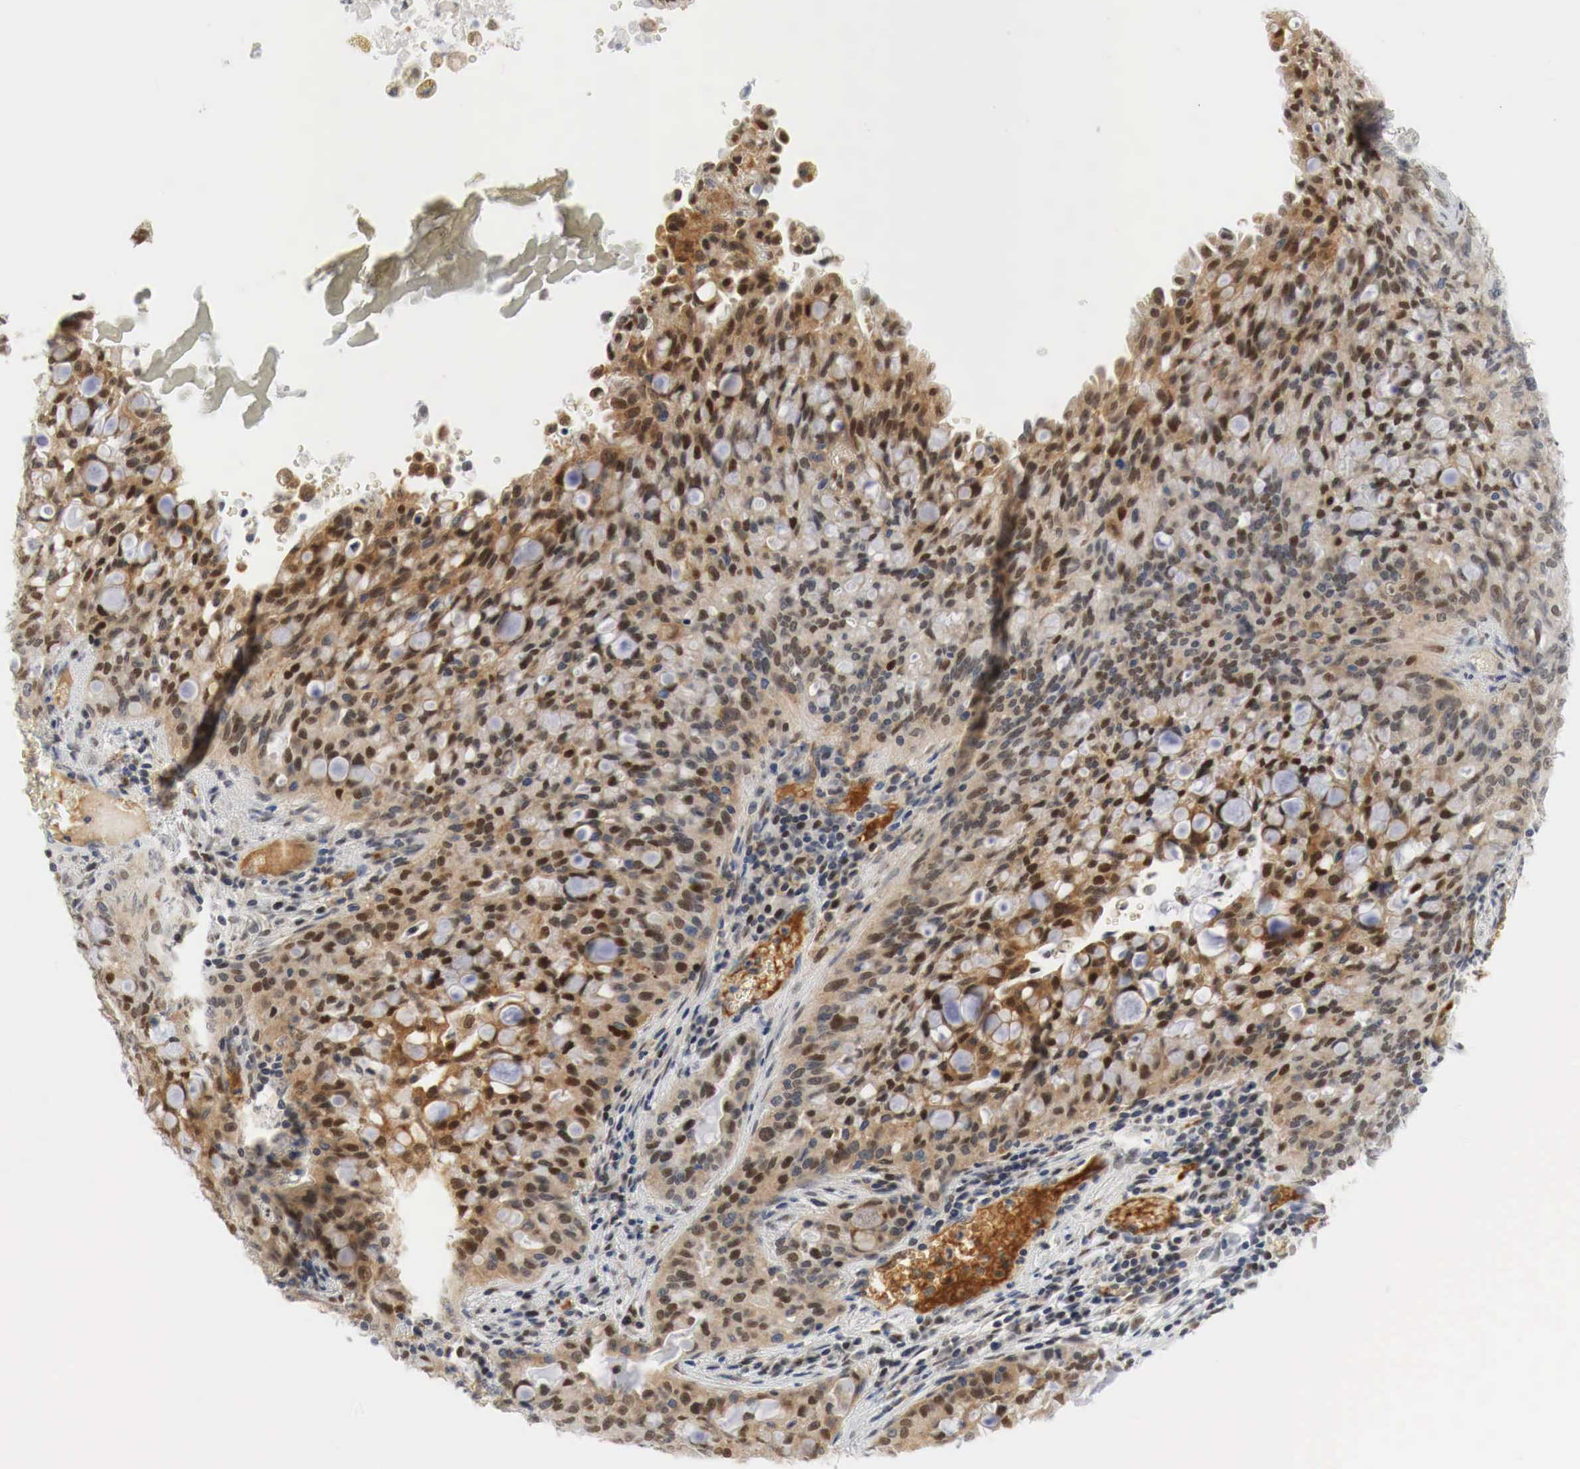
{"staining": {"intensity": "strong", "quantity": ">75%", "location": "nuclear"}, "tissue": "lung cancer", "cell_type": "Tumor cells", "image_type": "cancer", "snomed": [{"axis": "morphology", "description": "Adenocarcinoma, NOS"}, {"axis": "topography", "description": "Lung"}], "caption": "Immunohistochemistry (IHC) (DAB (3,3'-diaminobenzidine)) staining of lung adenocarcinoma displays strong nuclear protein expression in about >75% of tumor cells. (Brightfield microscopy of DAB IHC at high magnification).", "gene": "MYC", "patient": {"sex": "female", "age": 44}}